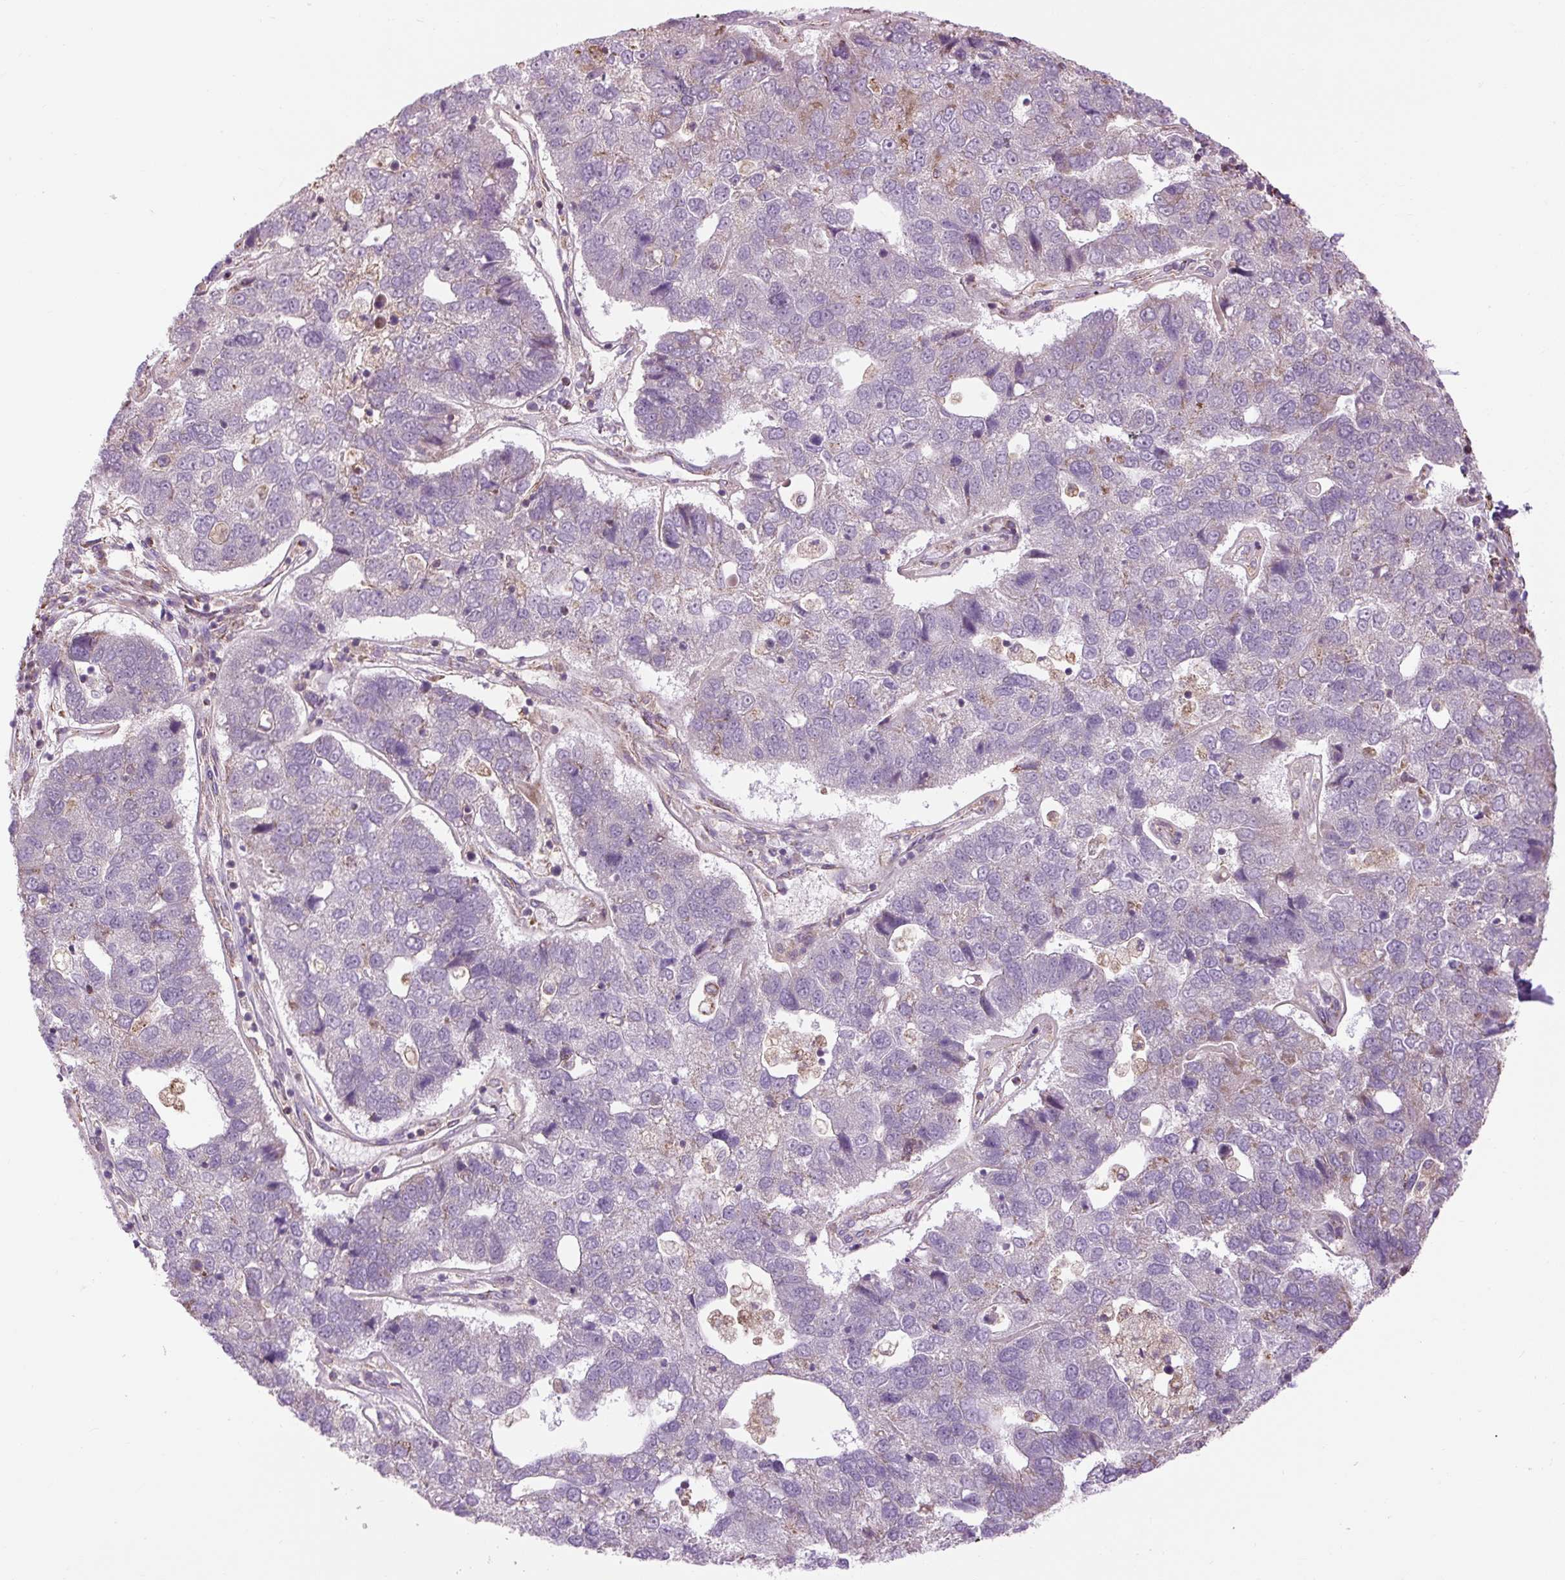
{"staining": {"intensity": "weak", "quantity": "<25%", "location": "cytoplasmic/membranous"}, "tissue": "pancreatic cancer", "cell_type": "Tumor cells", "image_type": "cancer", "snomed": [{"axis": "morphology", "description": "Adenocarcinoma, NOS"}, {"axis": "topography", "description": "Pancreas"}], "caption": "Micrograph shows no significant protein expression in tumor cells of pancreatic cancer.", "gene": "PLCG1", "patient": {"sex": "female", "age": 61}}